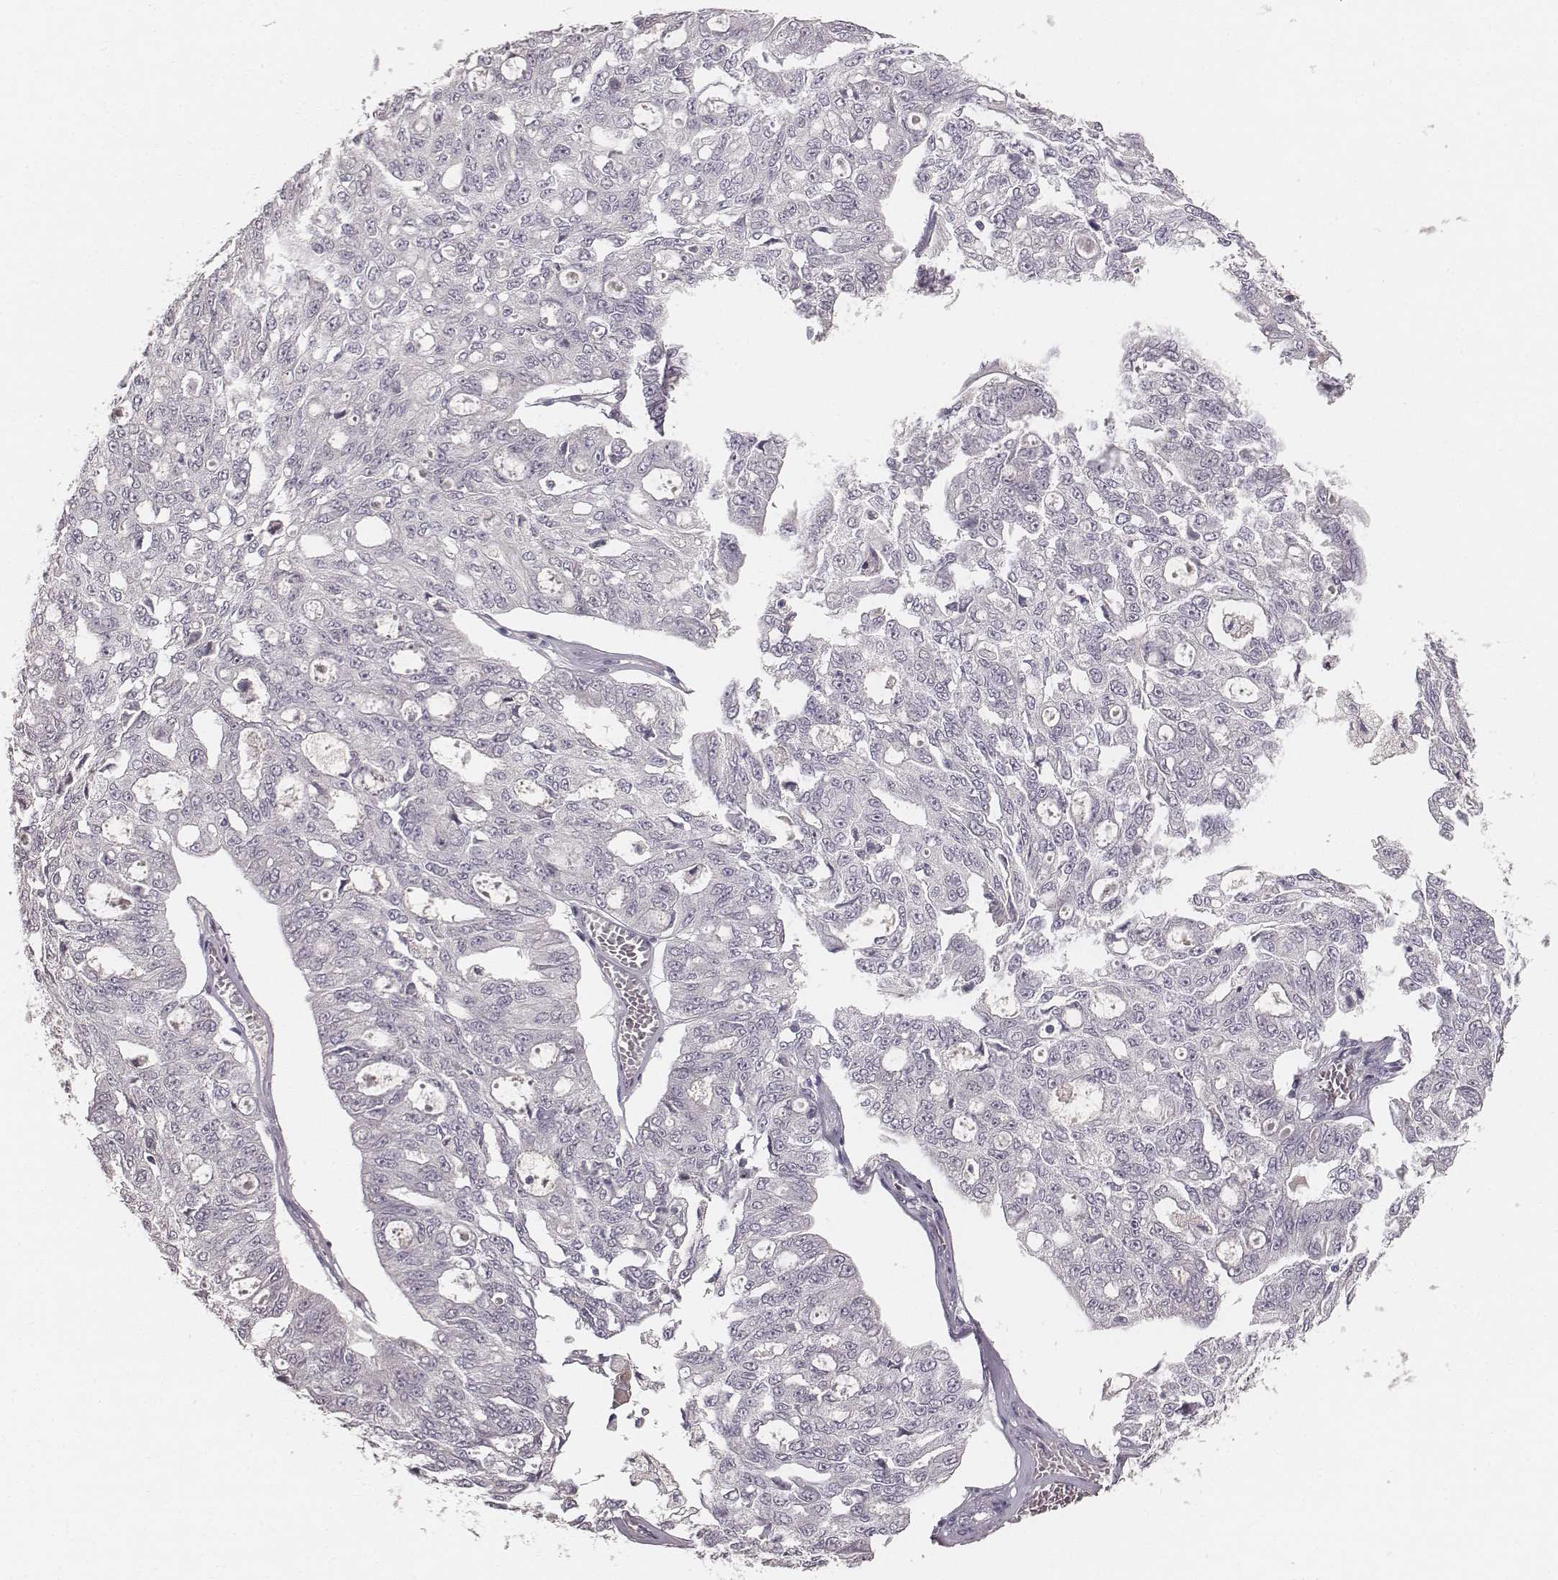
{"staining": {"intensity": "negative", "quantity": "none", "location": "none"}, "tissue": "ovarian cancer", "cell_type": "Tumor cells", "image_type": "cancer", "snomed": [{"axis": "morphology", "description": "Carcinoma, endometroid"}, {"axis": "topography", "description": "Ovary"}], "caption": "Human endometroid carcinoma (ovarian) stained for a protein using immunohistochemistry displays no staining in tumor cells.", "gene": "LY6K", "patient": {"sex": "female", "age": 65}}